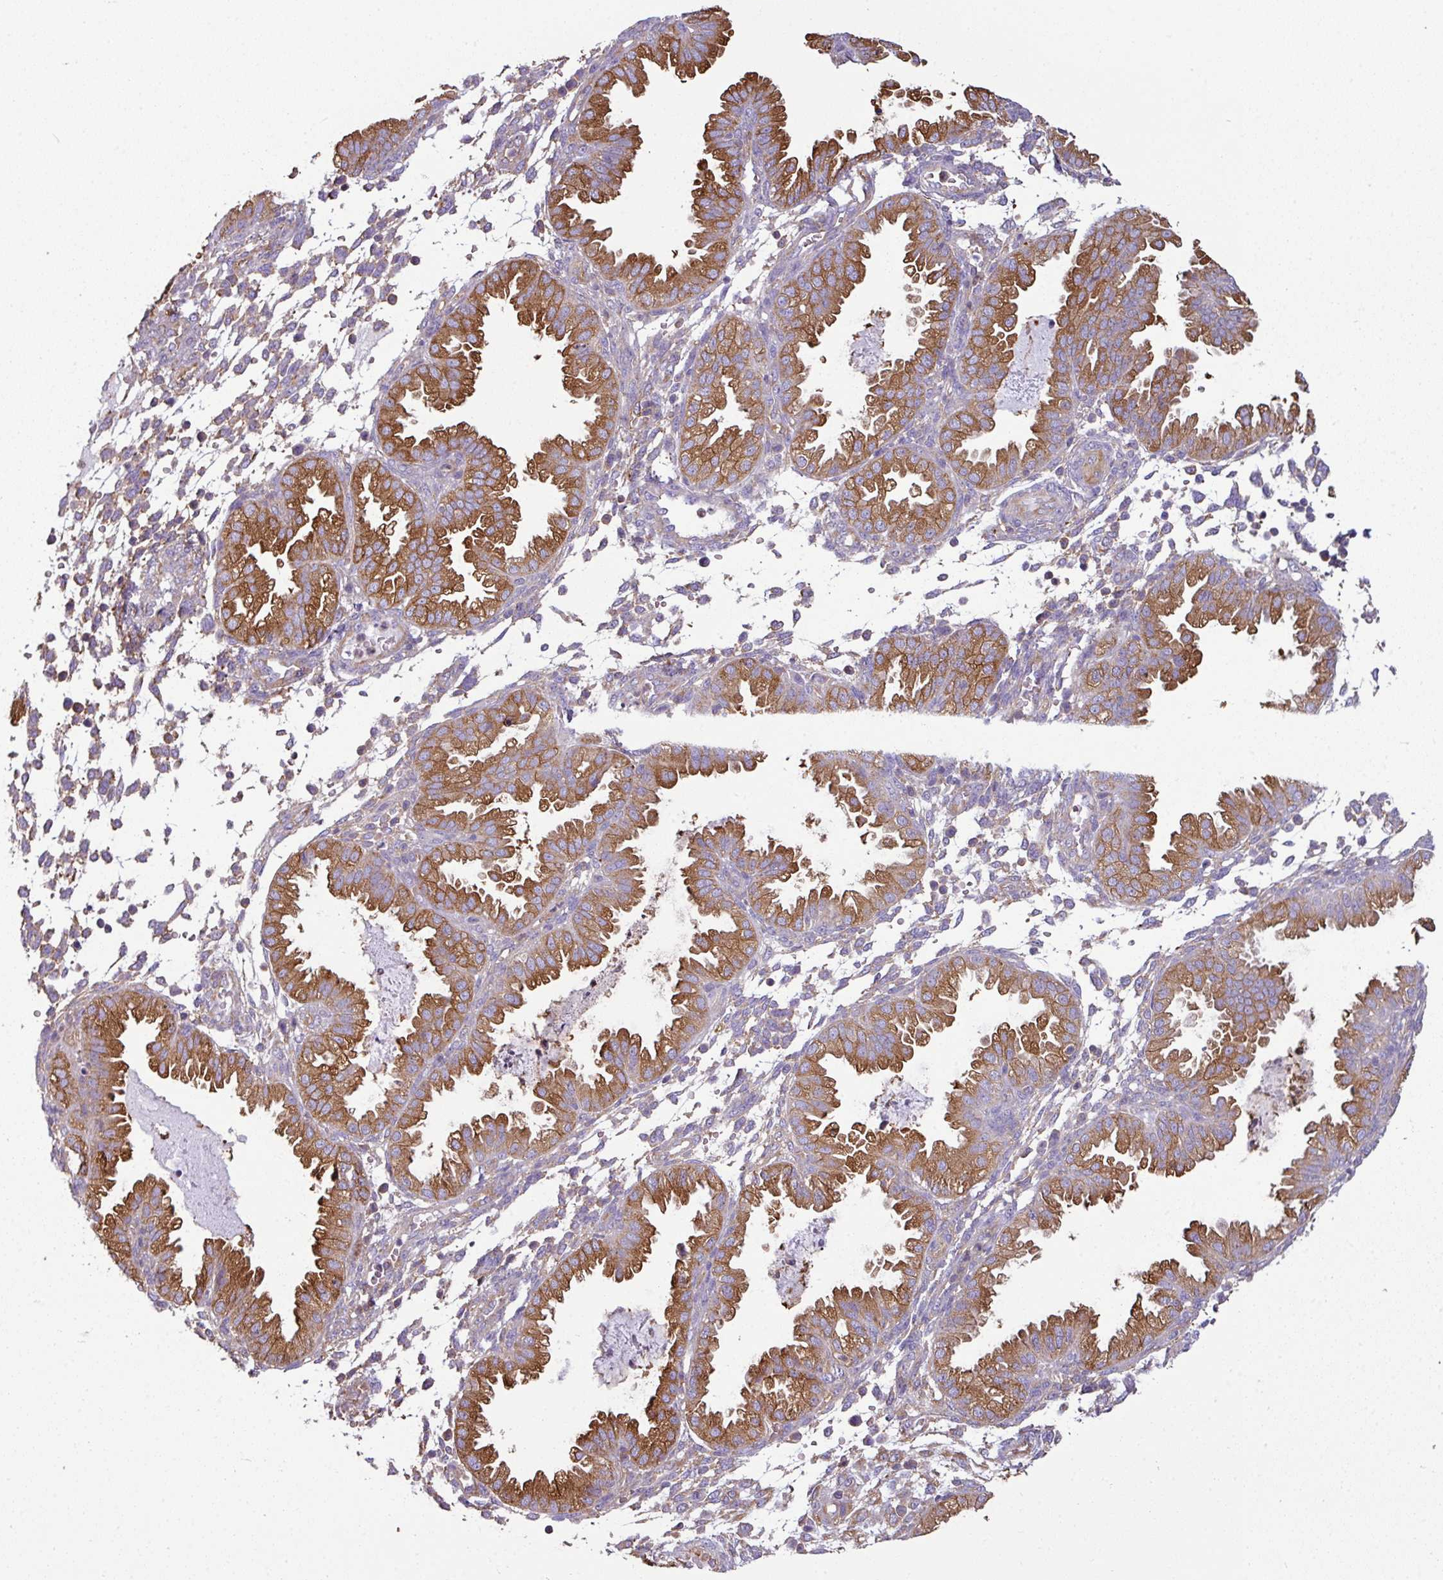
{"staining": {"intensity": "negative", "quantity": "none", "location": "none"}, "tissue": "endometrium", "cell_type": "Cells in endometrial stroma", "image_type": "normal", "snomed": [{"axis": "morphology", "description": "Normal tissue, NOS"}, {"axis": "topography", "description": "Endometrium"}], "caption": "Immunohistochemistry photomicrograph of unremarkable human endometrium stained for a protein (brown), which demonstrates no positivity in cells in endometrial stroma.", "gene": "XNDC1N", "patient": {"sex": "female", "age": 33}}